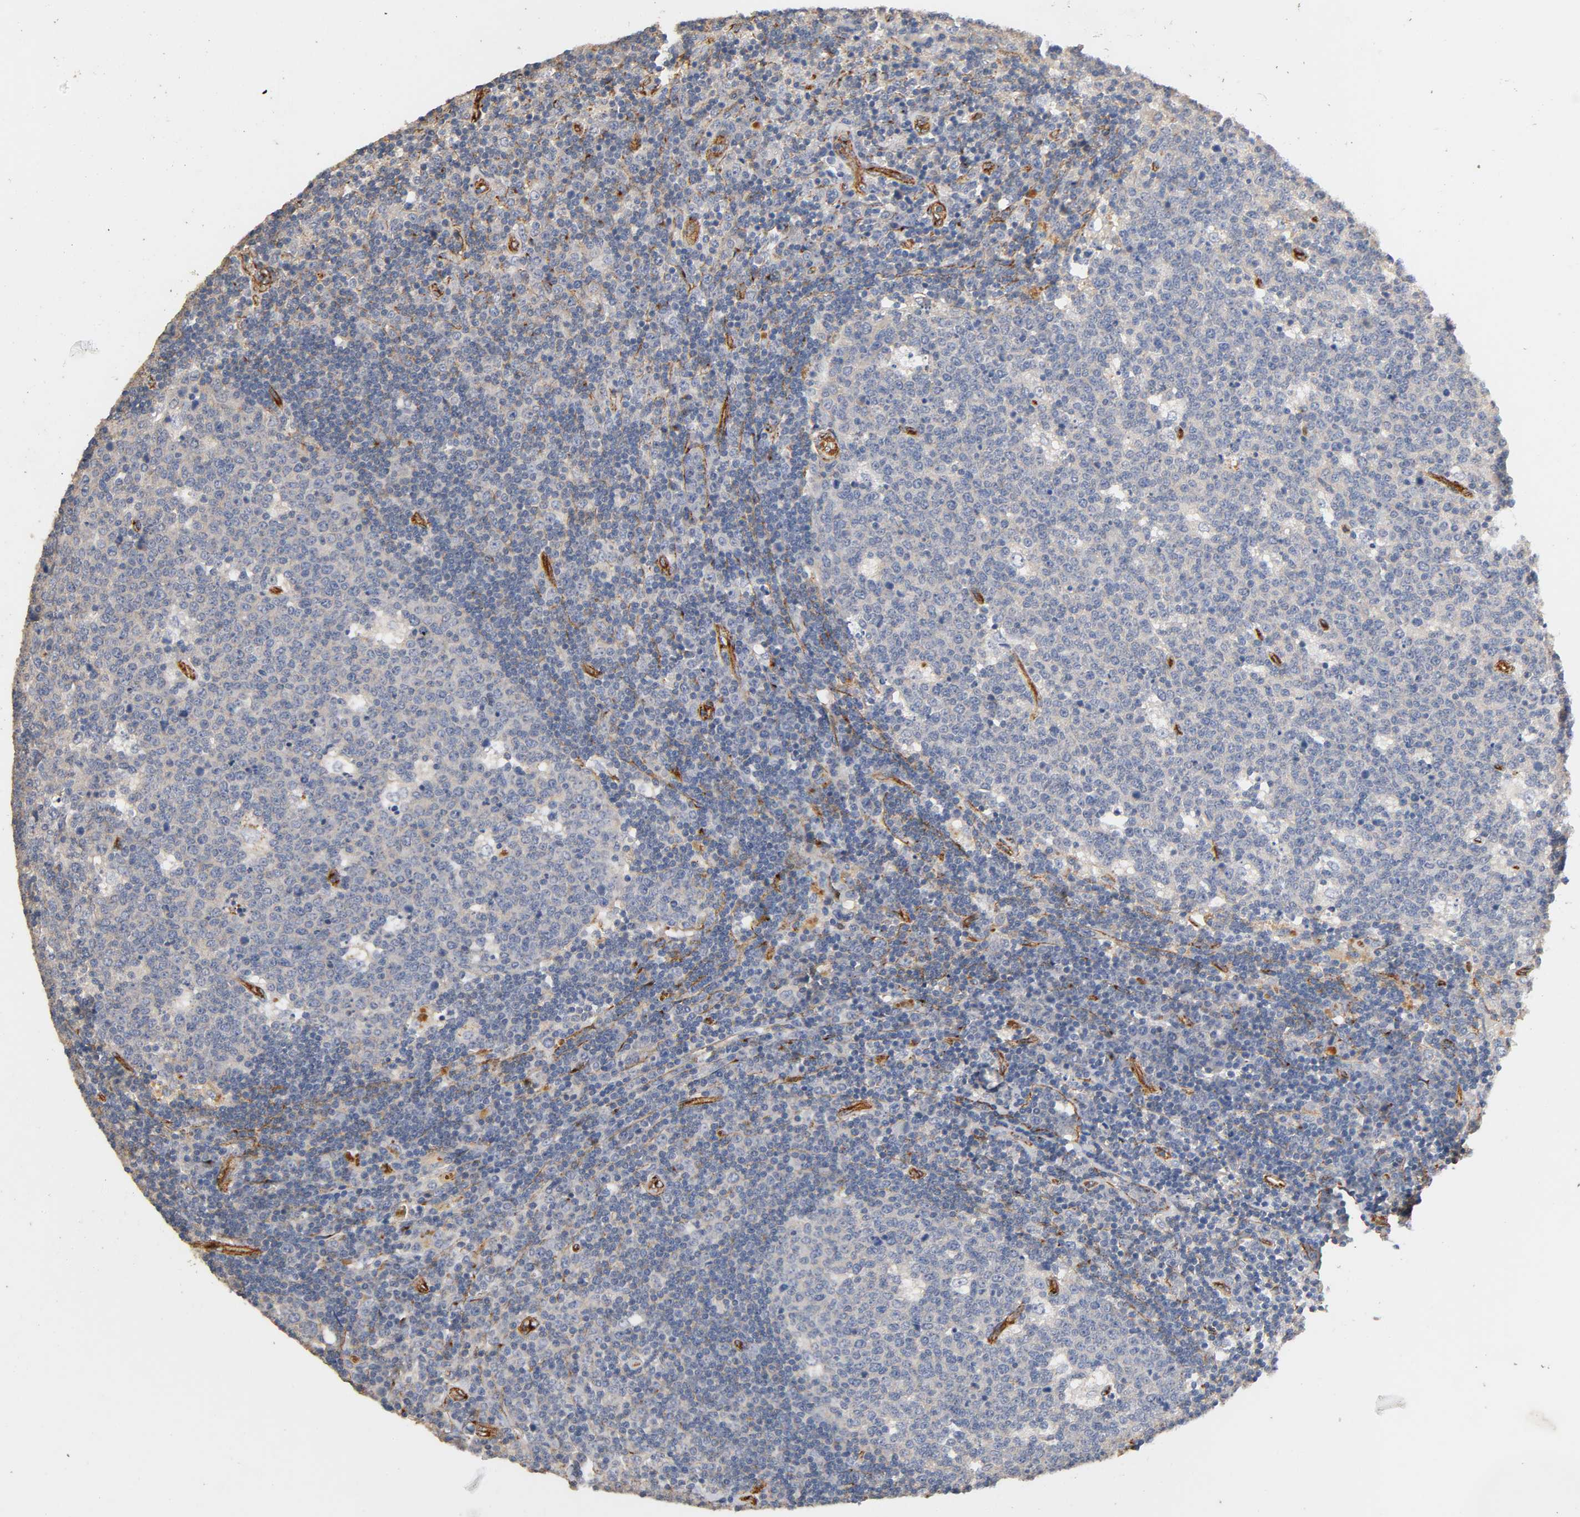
{"staining": {"intensity": "negative", "quantity": "none", "location": "none"}, "tissue": "lymph node", "cell_type": "Germinal center cells", "image_type": "normal", "snomed": [{"axis": "morphology", "description": "Normal tissue, NOS"}, {"axis": "topography", "description": "Lymph node"}, {"axis": "topography", "description": "Salivary gland"}], "caption": "This image is of unremarkable lymph node stained with immunohistochemistry to label a protein in brown with the nuclei are counter-stained blue. There is no positivity in germinal center cells.", "gene": "IFITM2", "patient": {"sex": "male", "age": 8}}